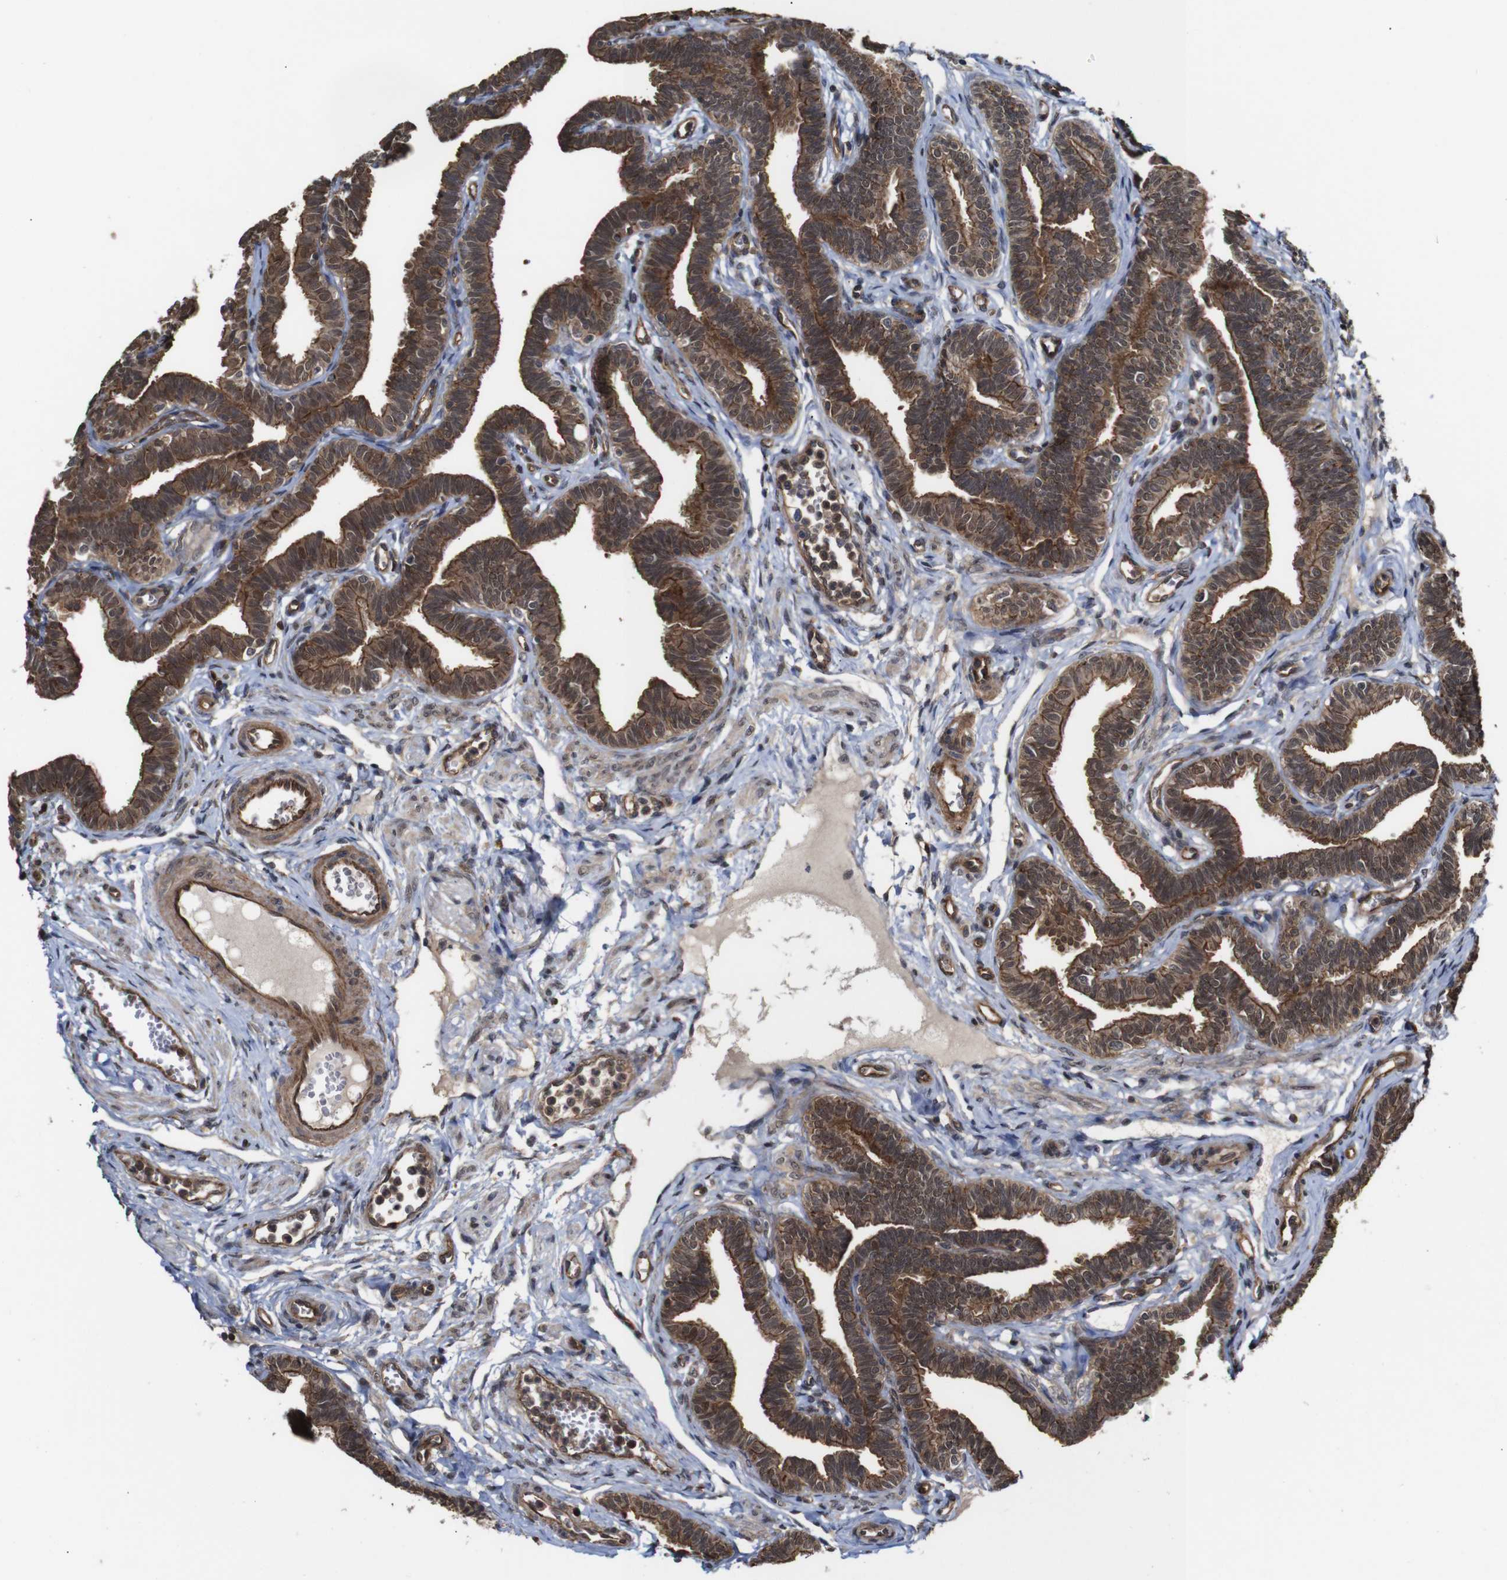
{"staining": {"intensity": "moderate", "quantity": ">75%", "location": "cytoplasmic/membranous"}, "tissue": "fallopian tube", "cell_type": "Glandular cells", "image_type": "normal", "snomed": [{"axis": "morphology", "description": "Normal tissue, NOS"}, {"axis": "topography", "description": "Fallopian tube"}, {"axis": "topography", "description": "Ovary"}], "caption": "IHC histopathology image of unremarkable fallopian tube stained for a protein (brown), which exhibits medium levels of moderate cytoplasmic/membranous expression in about >75% of glandular cells.", "gene": "NANOS1", "patient": {"sex": "female", "age": 23}}